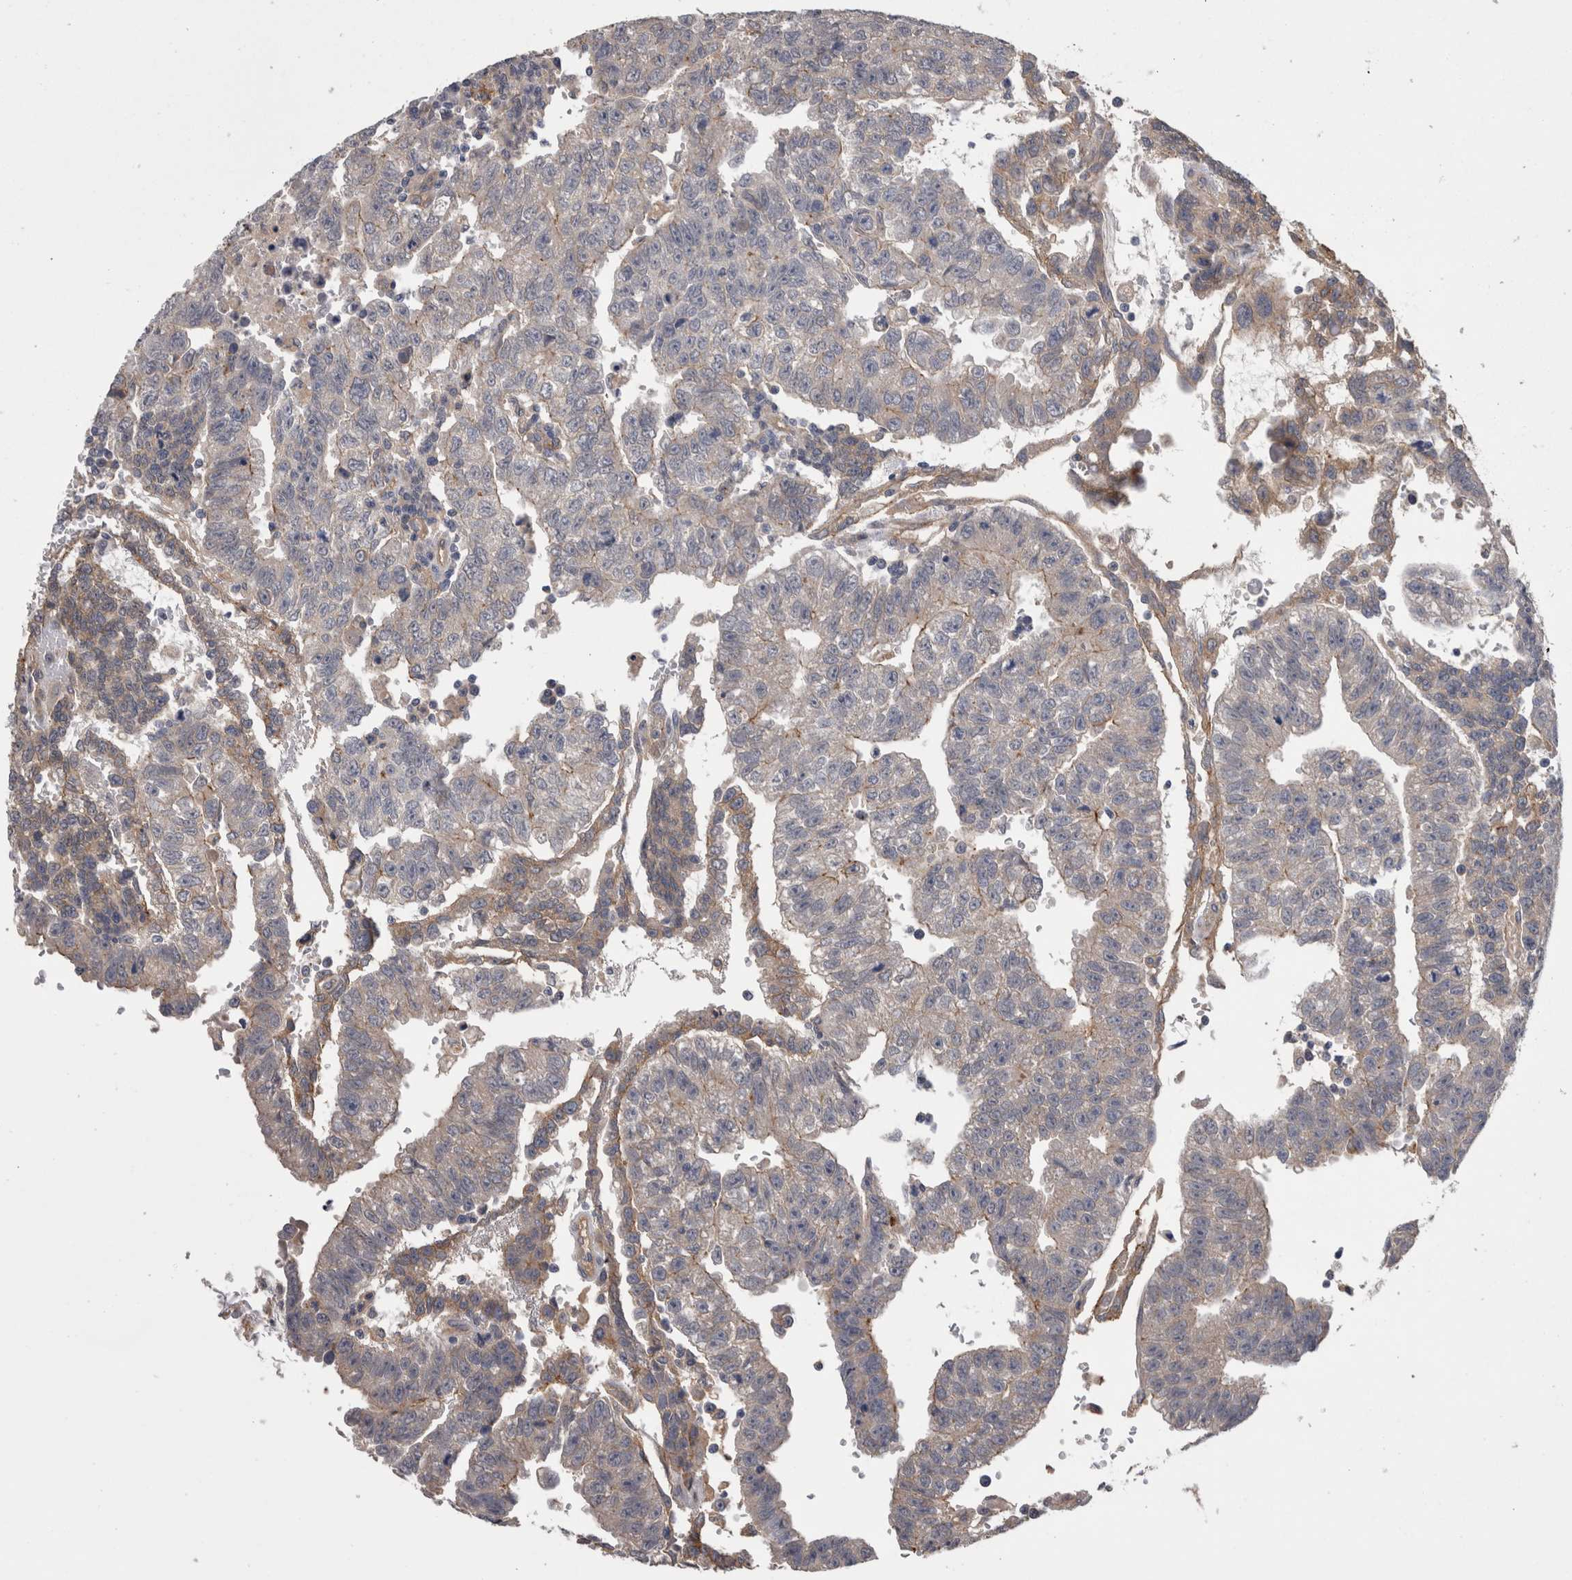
{"staining": {"intensity": "weak", "quantity": "<25%", "location": "cytoplasmic/membranous"}, "tissue": "testis cancer", "cell_type": "Tumor cells", "image_type": "cancer", "snomed": [{"axis": "morphology", "description": "Seminoma, NOS"}, {"axis": "morphology", "description": "Carcinoma, Embryonal, NOS"}, {"axis": "topography", "description": "Testis"}], "caption": "The IHC image has no significant positivity in tumor cells of testis cancer tissue.", "gene": "NECTIN2", "patient": {"sex": "male", "age": 52}}